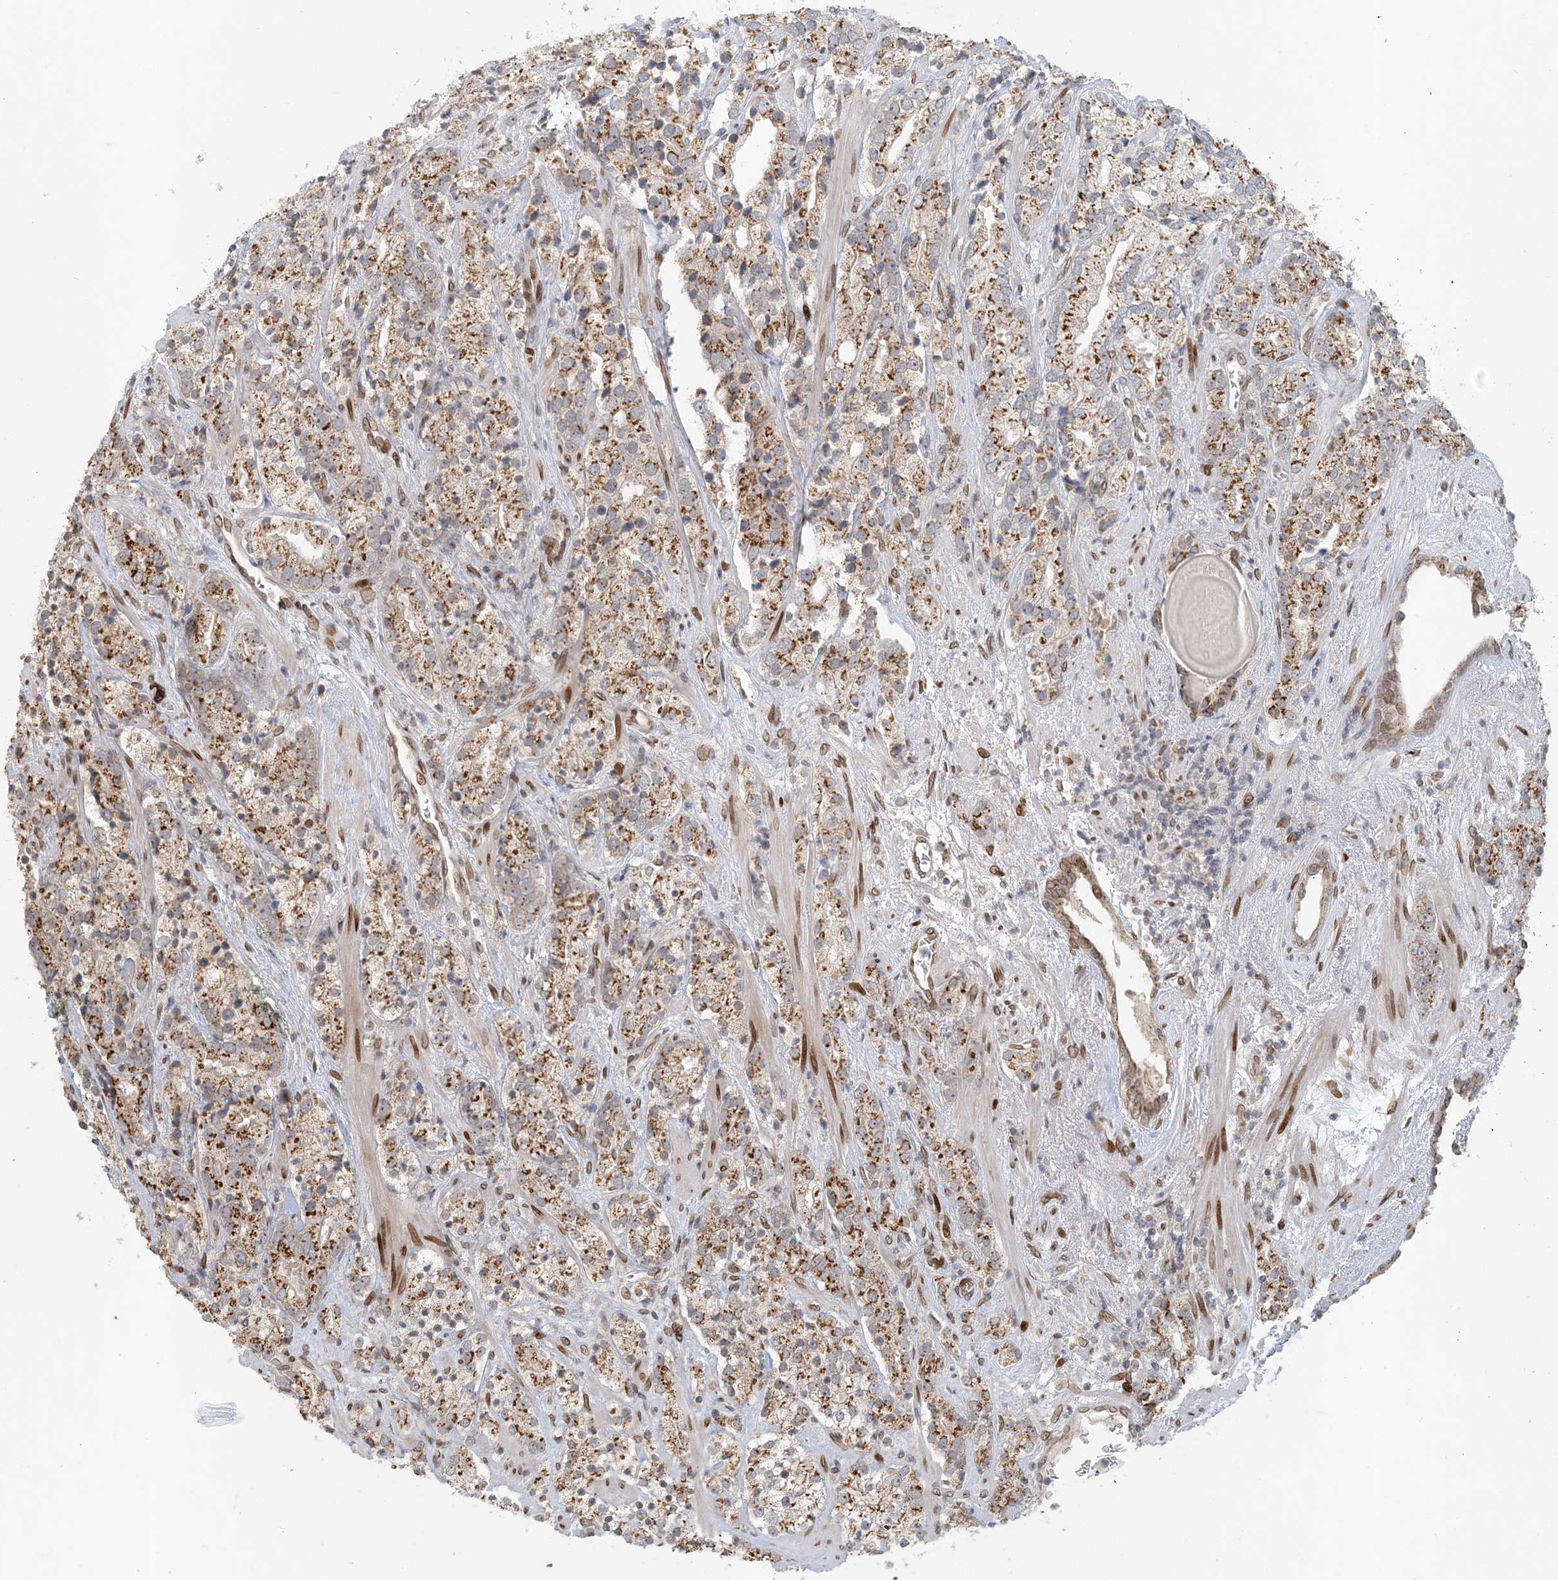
{"staining": {"intensity": "moderate", "quantity": ">75%", "location": "cytoplasmic/membranous"}, "tissue": "prostate cancer", "cell_type": "Tumor cells", "image_type": "cancer", "snomed": [{"axis": "morphology", "description": "Adenocarcinoma, High grade"}, {"axis": "topography", "description": "Prostate"}], "caption": "Protein expression analysis of human prostate high-grade adenocarcinoma reveals moderate cytoplasmic/membranous expression in approximately >75% of tumor cells.", "gene": "SLC35A2", "patient": {"sex": "male", "age": 71}}